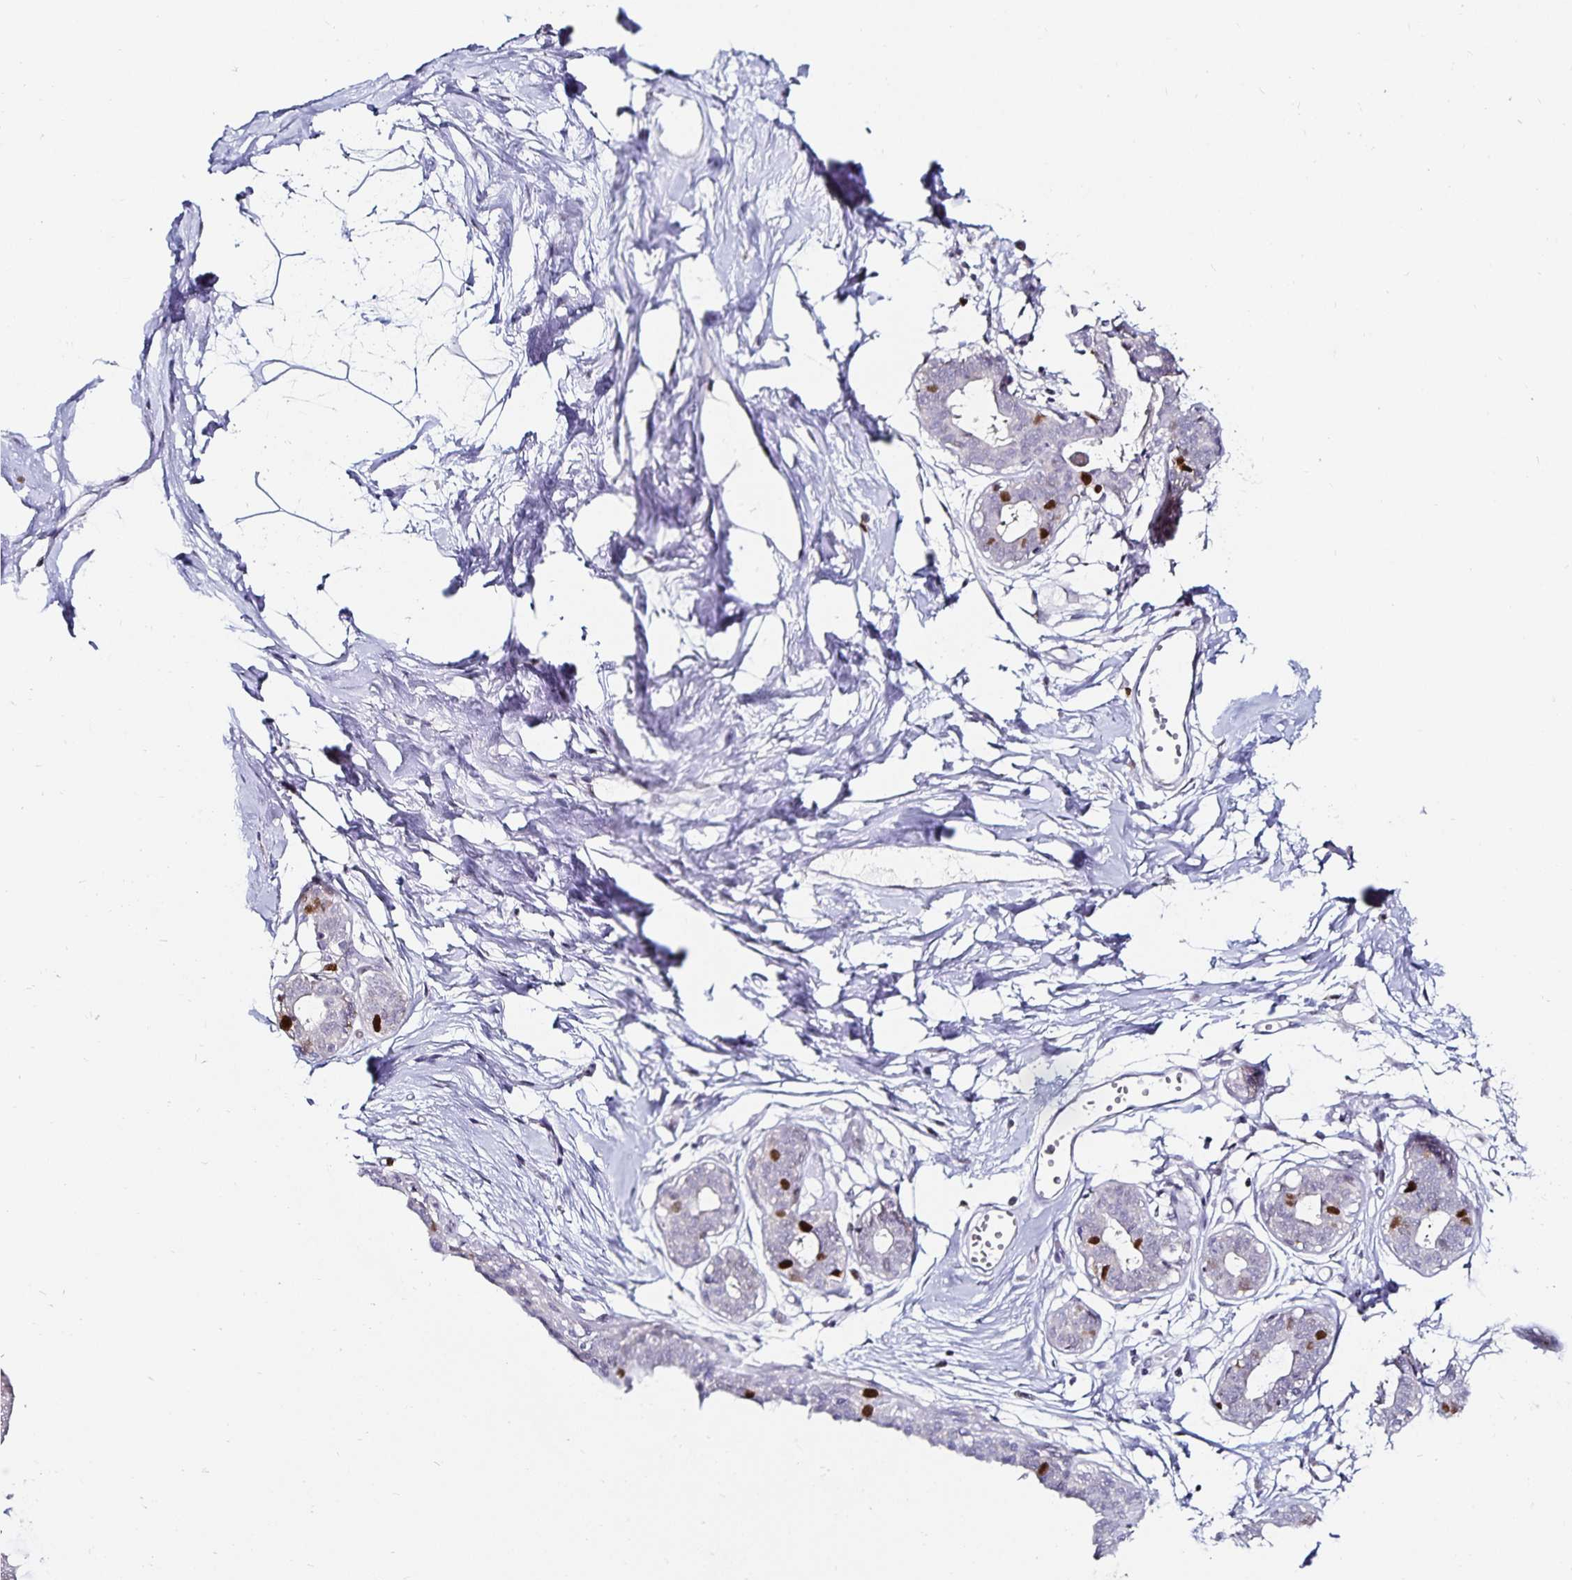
{"staining": {"intensity": "negative", "quantity": "none", "location": "none"}, "tissue": "breast", "cell_type": "Adipocytes", "image_type": "normal", "snomed": [{"axis": "morphology", "description": "Normal tissue, NOS"}, {"axis": "topography", "description": "Breast"}], "caption": "There is no significant positivity in adipocytes of breast. (Stains: DAB immunohistochemistry with hematoxylin counter stain, Microscopy: brightfield microscopy at high magnification).", "gene": "ANLN", "patient": {"sex": "female", "age": 45}}